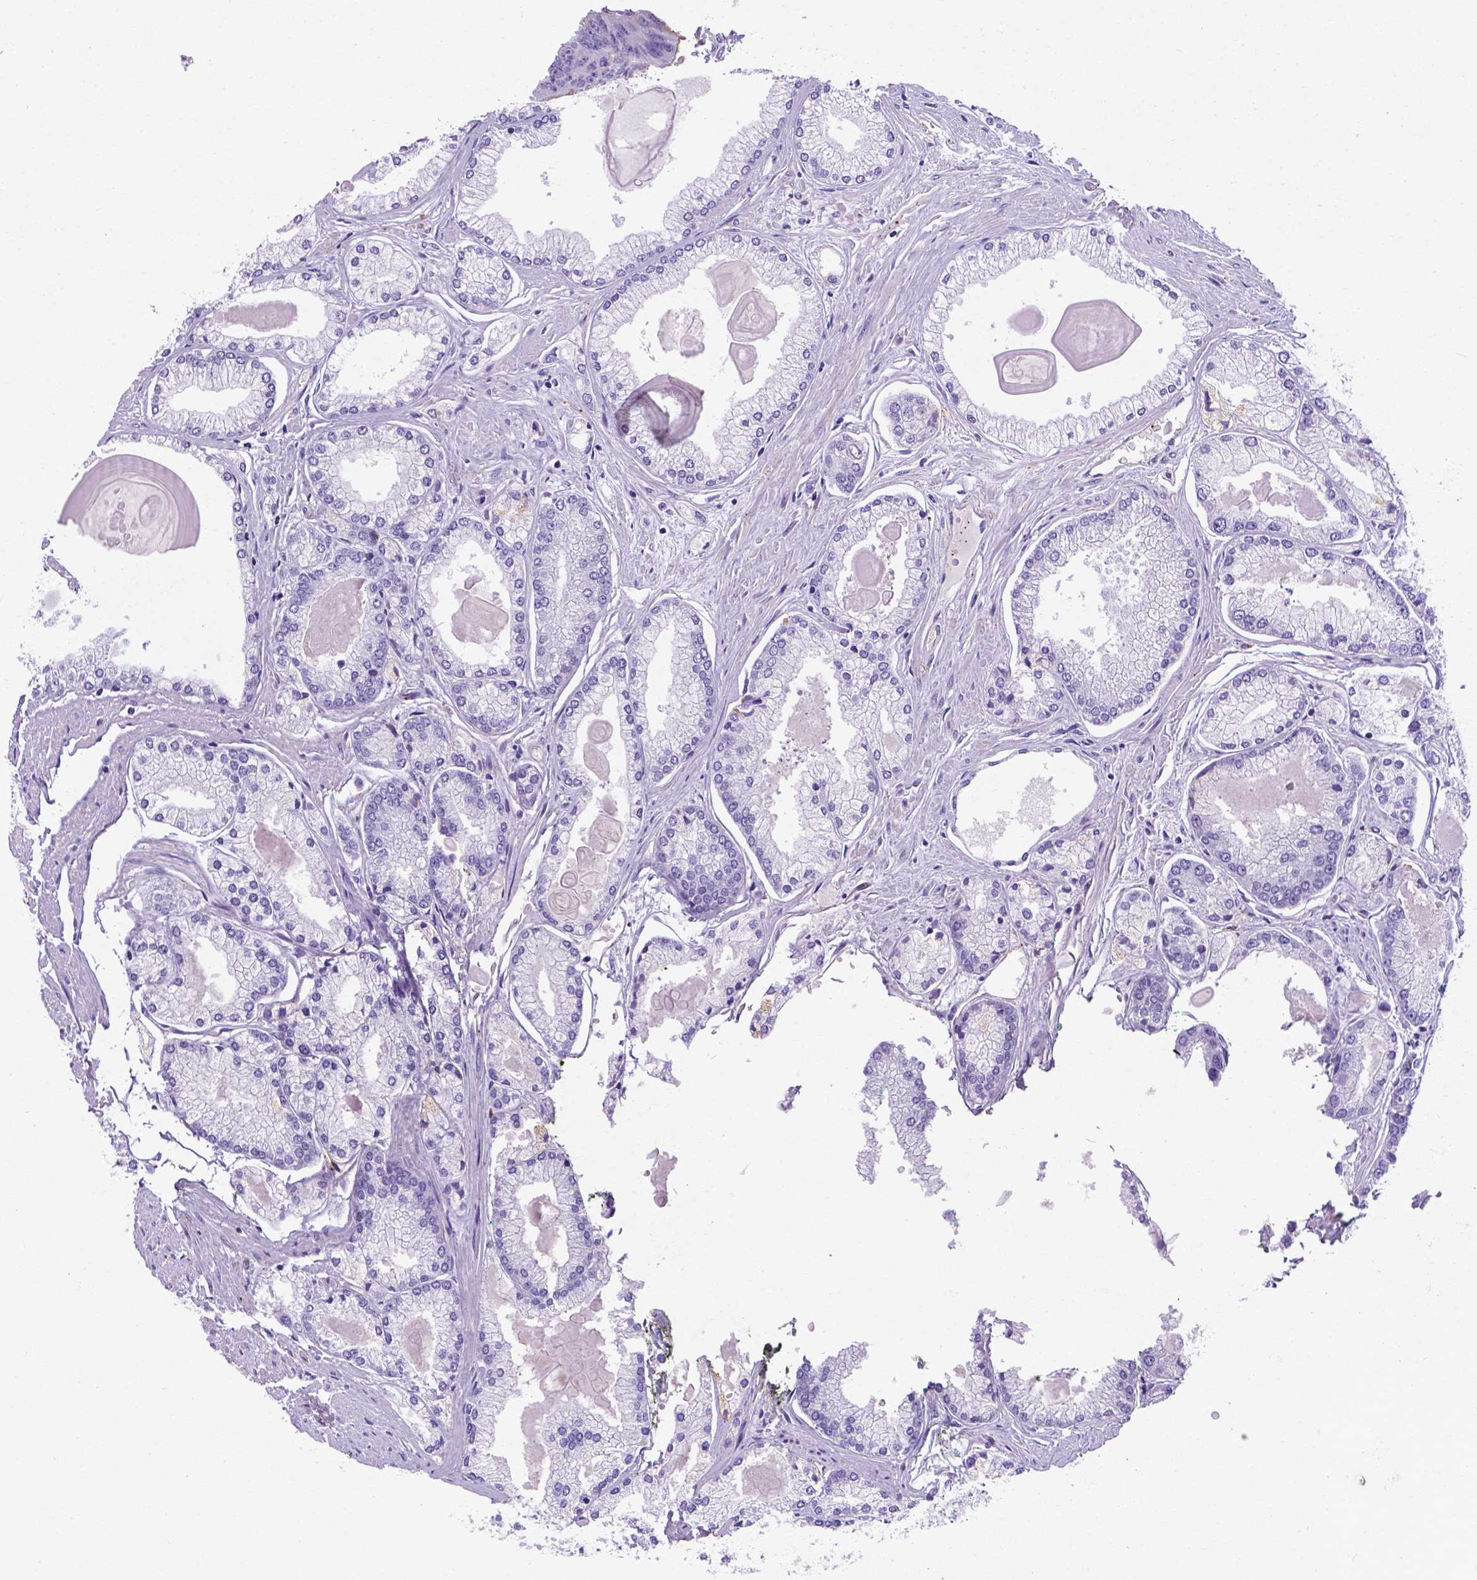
{"staining": {"intensity": "negative", "quantity": "none", "location": "none"}, "tissue": "prostate cancer", "cell_type": "Tumor cells", "image_type": "cancer", "snomed": [{"axis": "morphology", "description": "Adenocarcinoma, High grade"}, {"axis": "topography", "description": "Prostate"}], "caption": "Histopathology image shows no significant protein staining in tumor cells of prostate cancer (high-grade adenocarcinoma).", "gene": "APOE", "patient": {"sex": "male", "age": 68}}